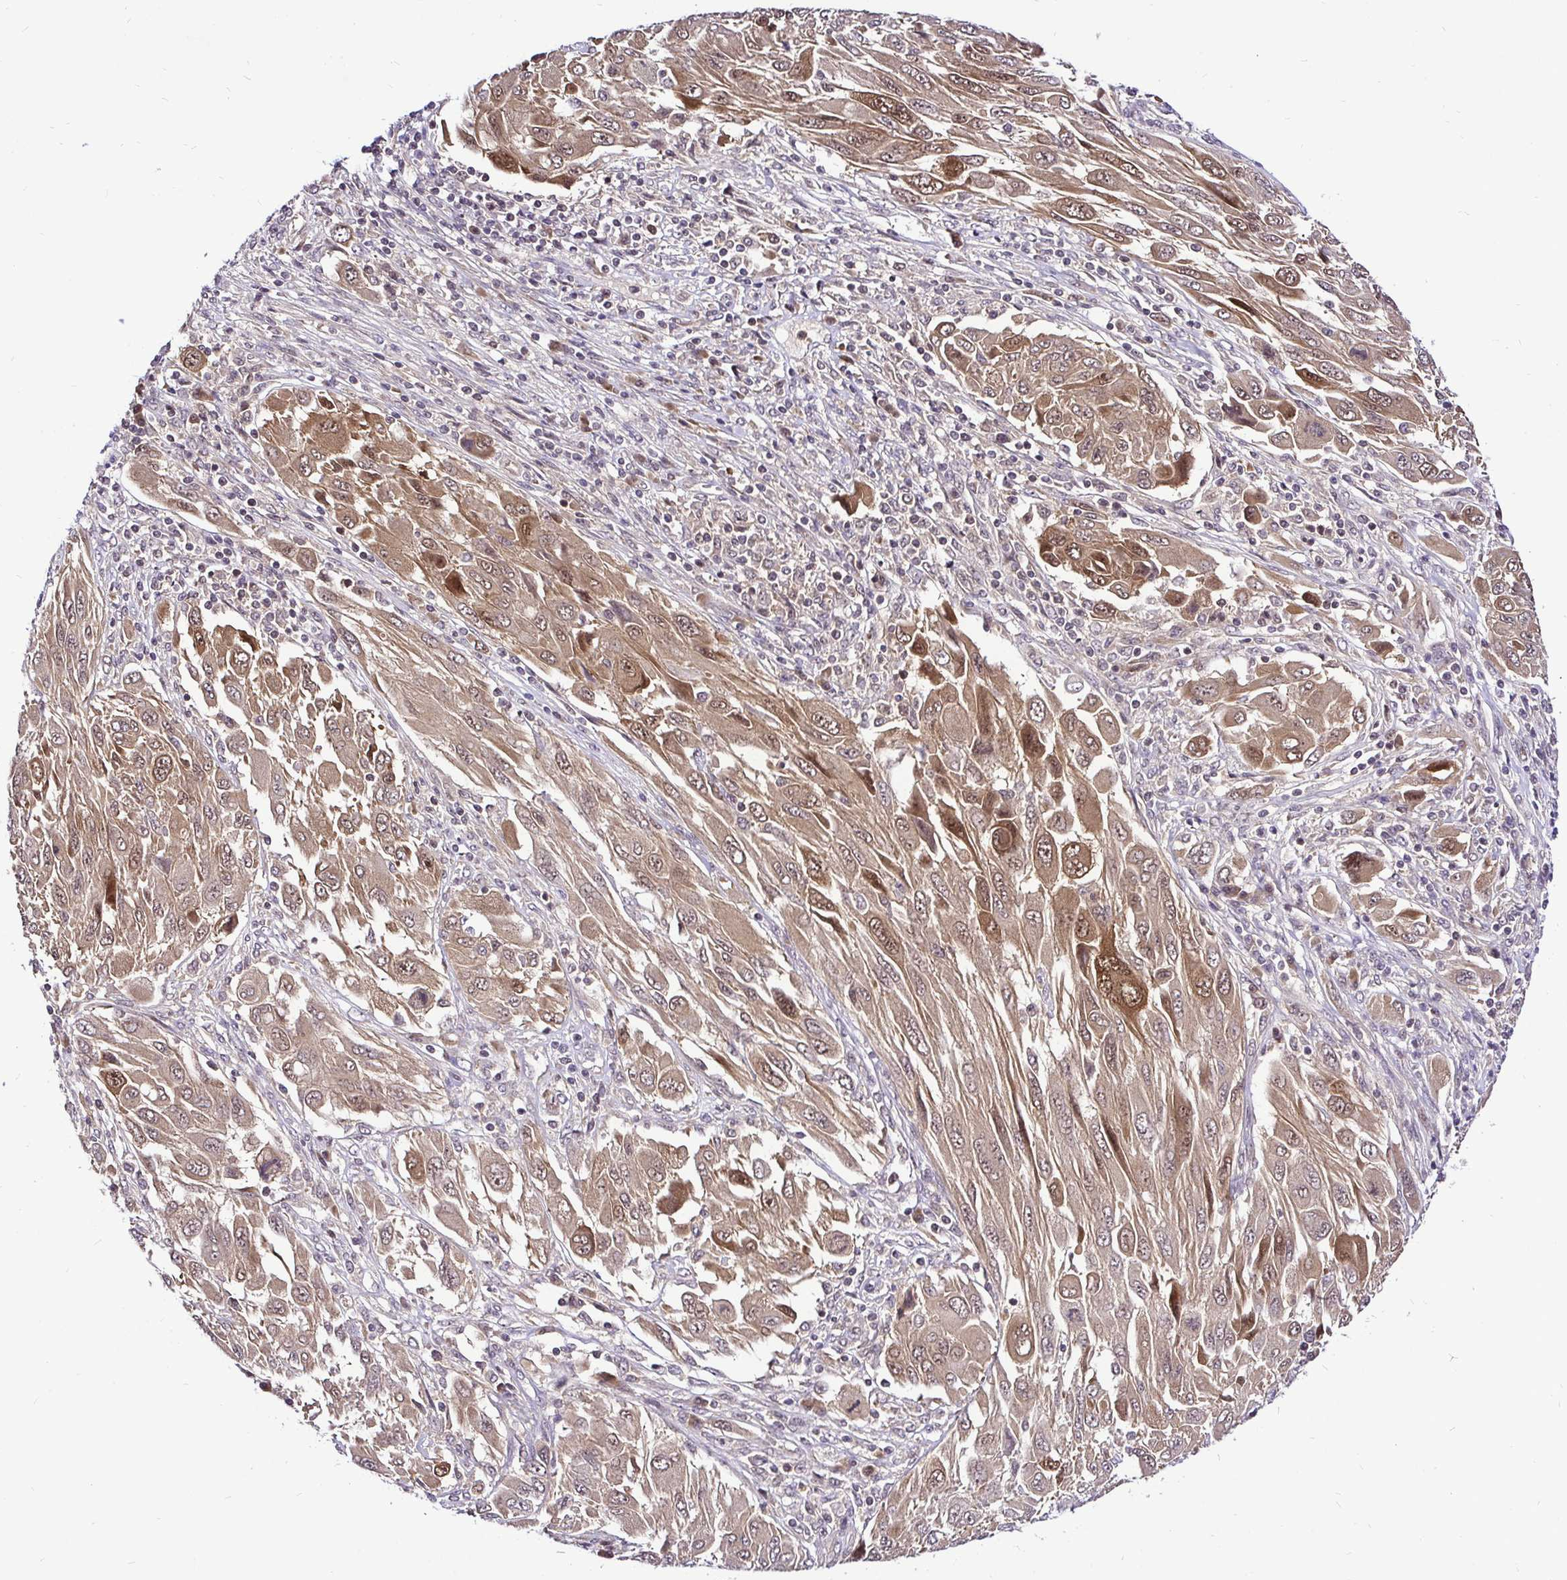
{"staining": {"intensity": "moderate", "quantity": ">75%", "location": "cytoplasmic/membranous"}, "tissue": "melanoma", "cell_type": "Tumor cells", "image_type": "cancer", "snomed": [{"axis": "morphology", "description": "Malignant melanoma, NOS"}, {"axis": "topography", "description": "Skin"}], "caption": "DAB (3,3'-diaminobenzidine) immunohistochemical staining of malignant melanoma displays moderate cytoplasmic/membranous protein staining in about >75% of tumor cells. The staining was performed using DAB to visualize the protein expression in brown, while the nuclei were stained in blue with hematoxylin (Magnification: 20x).", "gene": "UBE2M", "patient": {"sex": "female", "age": 91}}